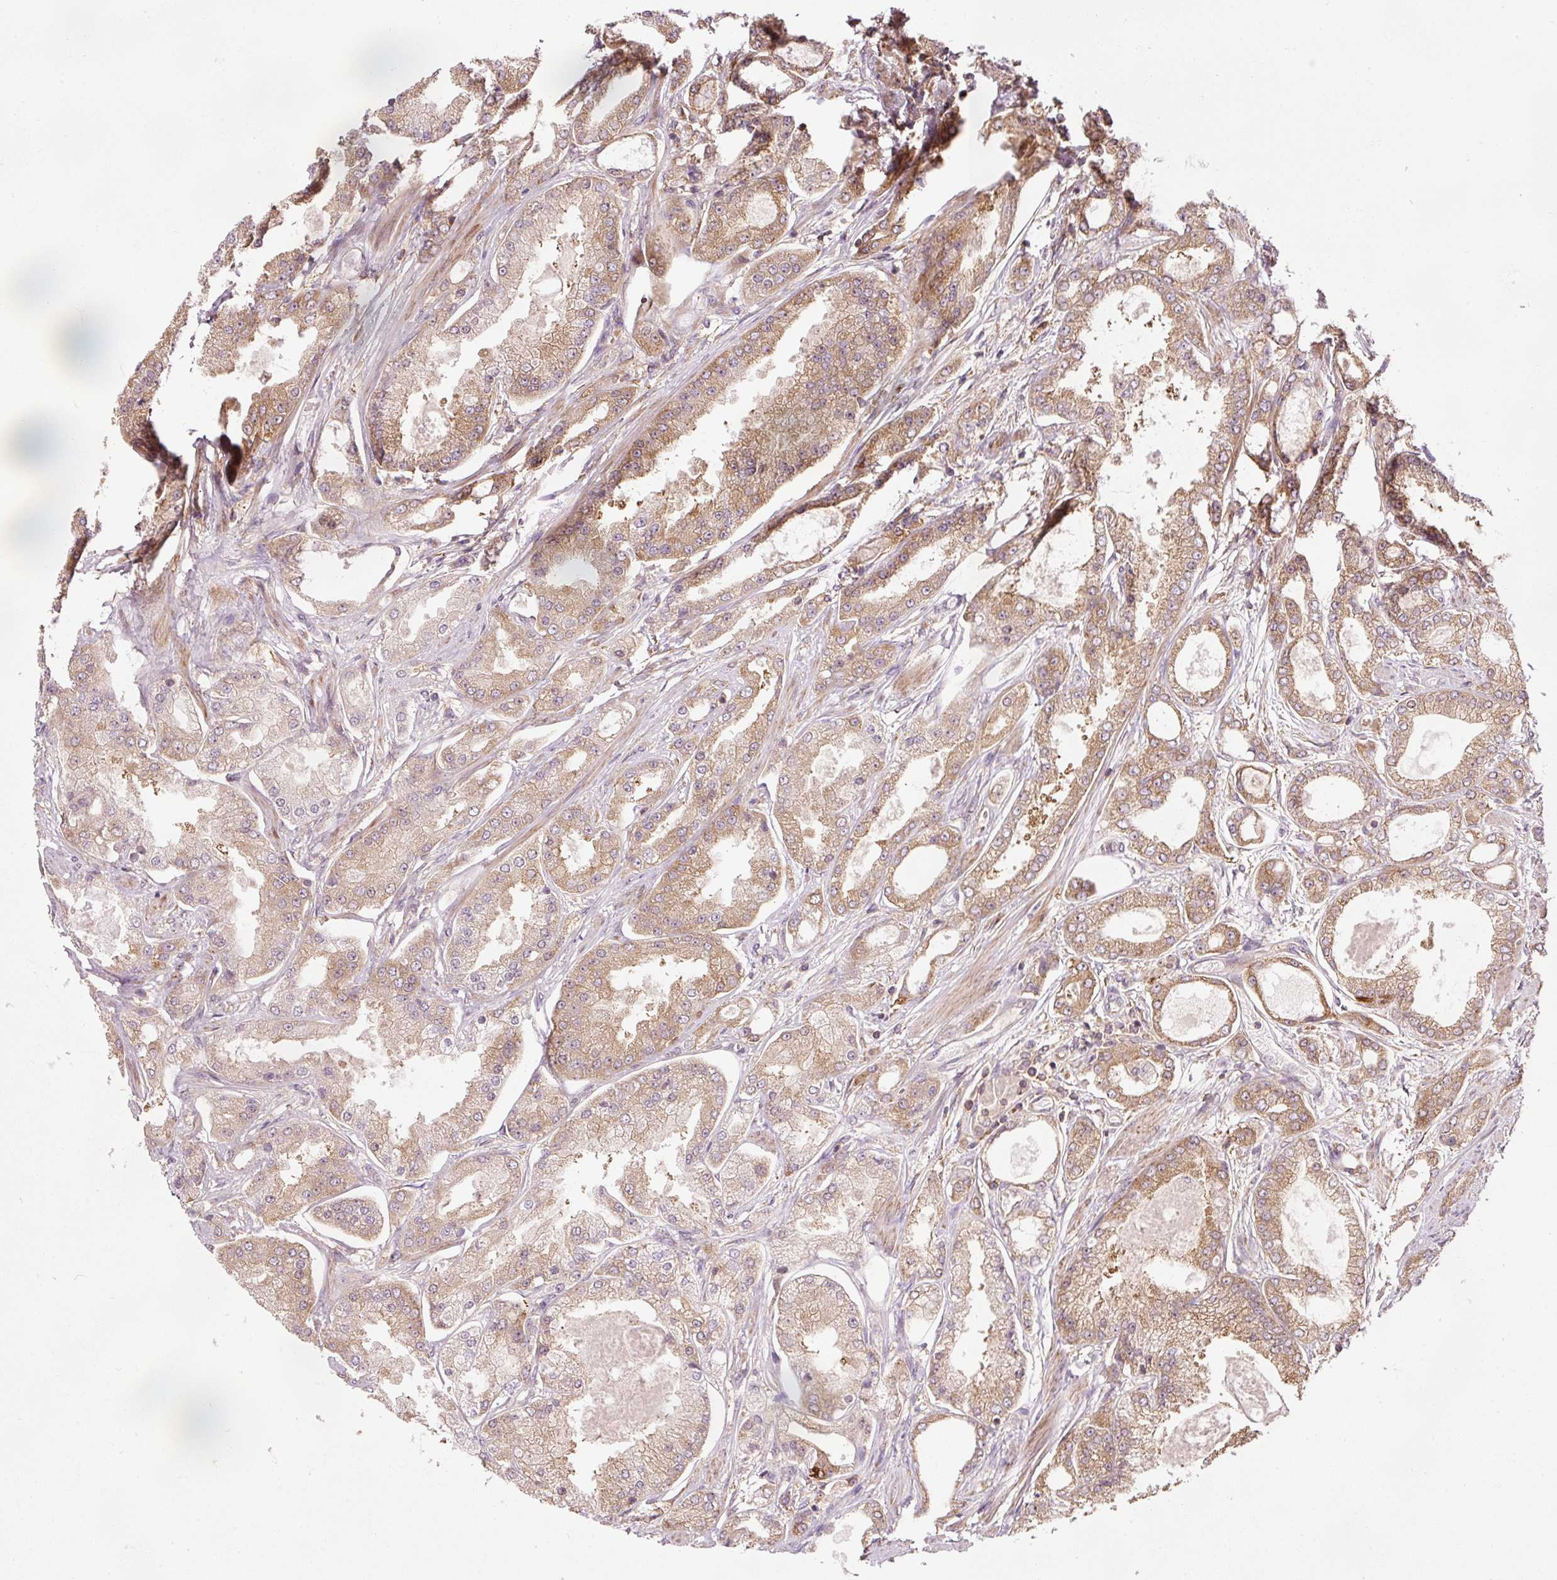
{"staining": {"intensity": "moderate", "quantity": "25%-75%", "location": "cytoplasmic/membranous"}, "tissue": "prostate cancer", "cell_type": "Tumor cells", "image_type": "cancer", "snomed": [{"axis": "morphology", "description": "Adenocarcinoma, High grade"}, {"axis": "topography", "description": "Prostate"}], "caption": "Approximately 25%-75% of tumor cells in adenocarcinoma (high-grade) (prostate) exhibit moderate cytoplasmic/membranous protein staining as visualized by brown immunohistochemical staining.", "gene": "PDAP1", "patient": {"sex": "male", "age": 69}}